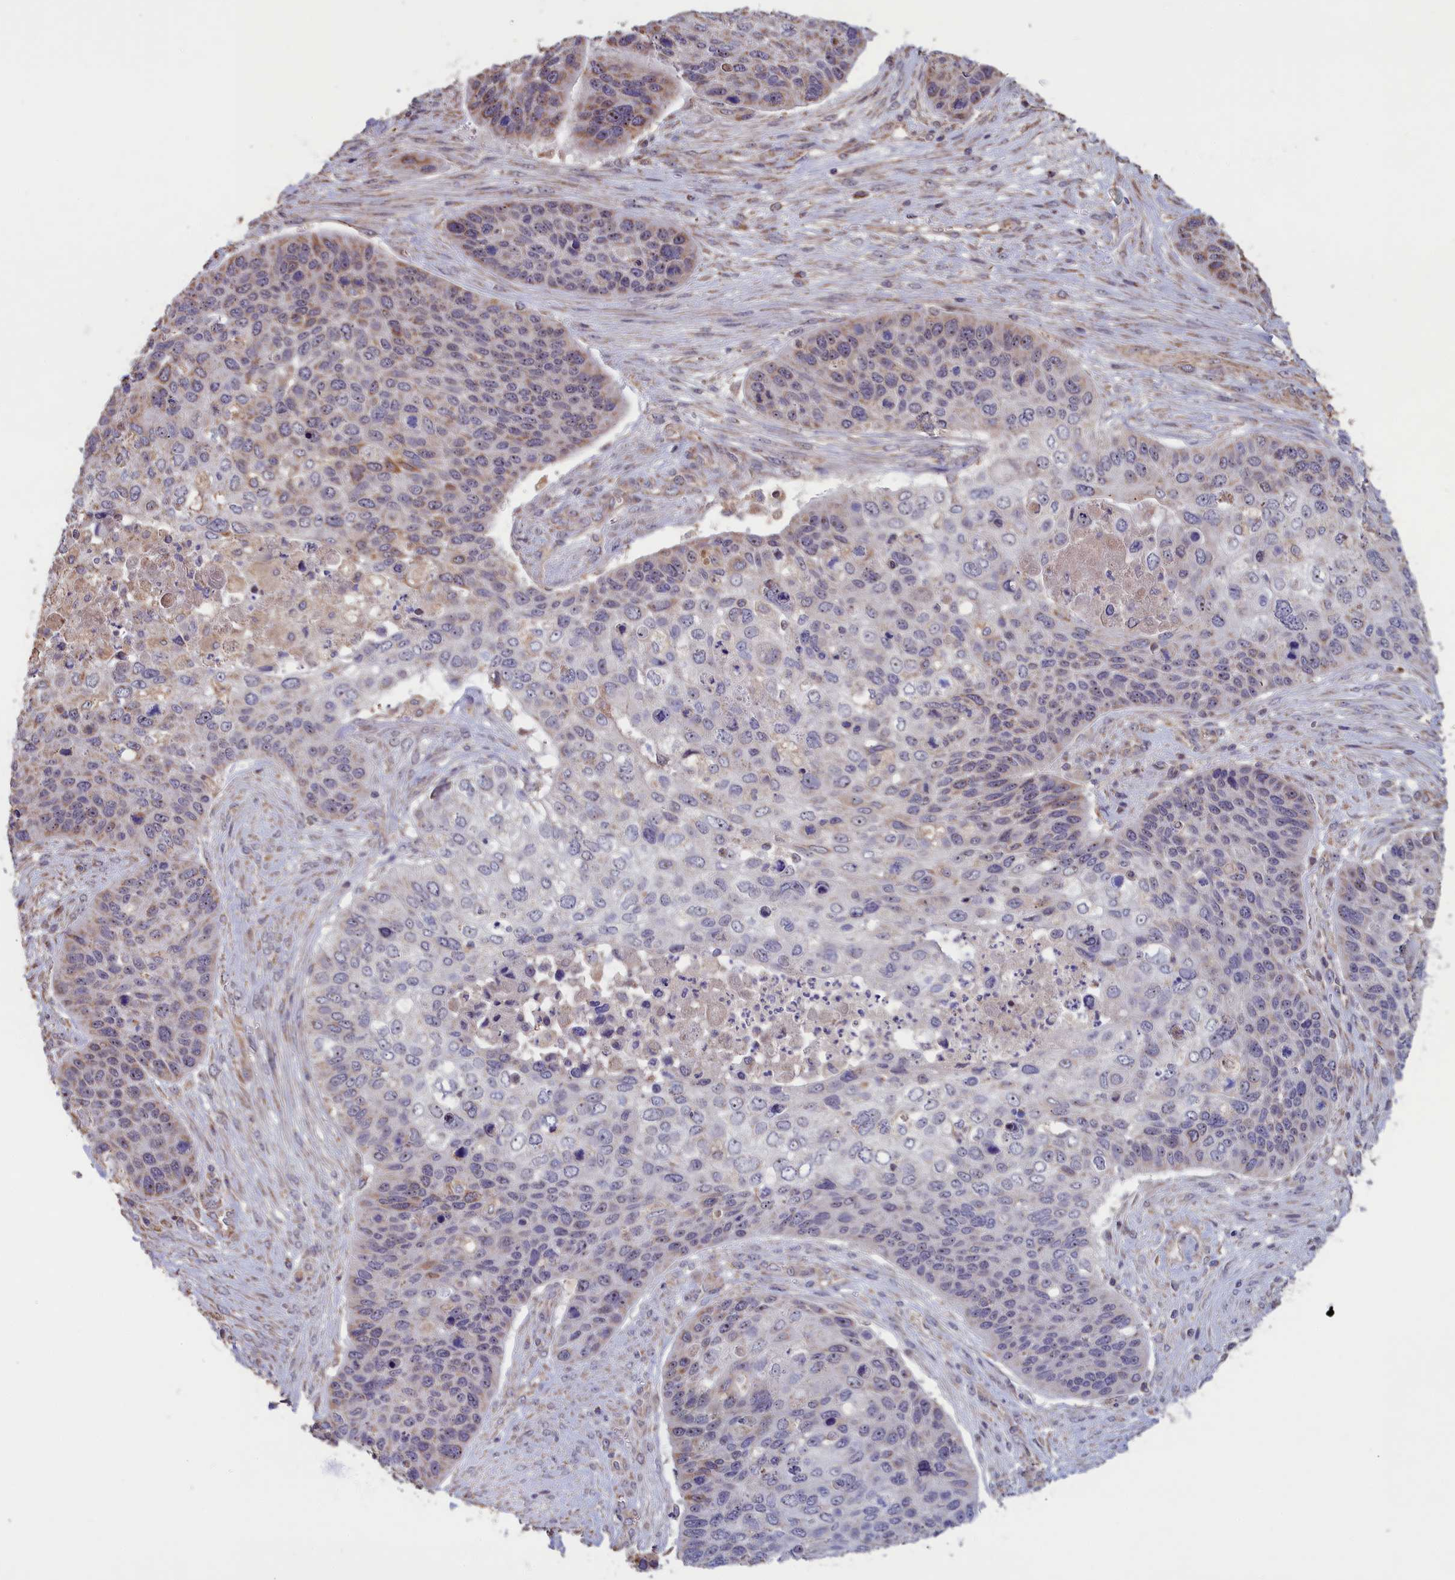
{"staining": {"intensity": "weak", "quantity": "<25%", "location": "cytoplasmic/membranous"}, "tissue": "skin cancer", "cell_type": "Tumor cells", "image_type": "cancer", "snomed": [{"axis": "morphology", "description": "Basal cell carcinoma"}, {"axis": "topography", "description": "Skin"}], "caption": "There is no significant expression in tumor cells of basal cell carcinoma (skin). The staining was performed using DAB to visualize the protein expression in brown, while the nuclei were stained in blue with hematoxylin (Magnification: 20x).", "gene": "ZNF816", "patient": {"sex": "female", "age": 74}}